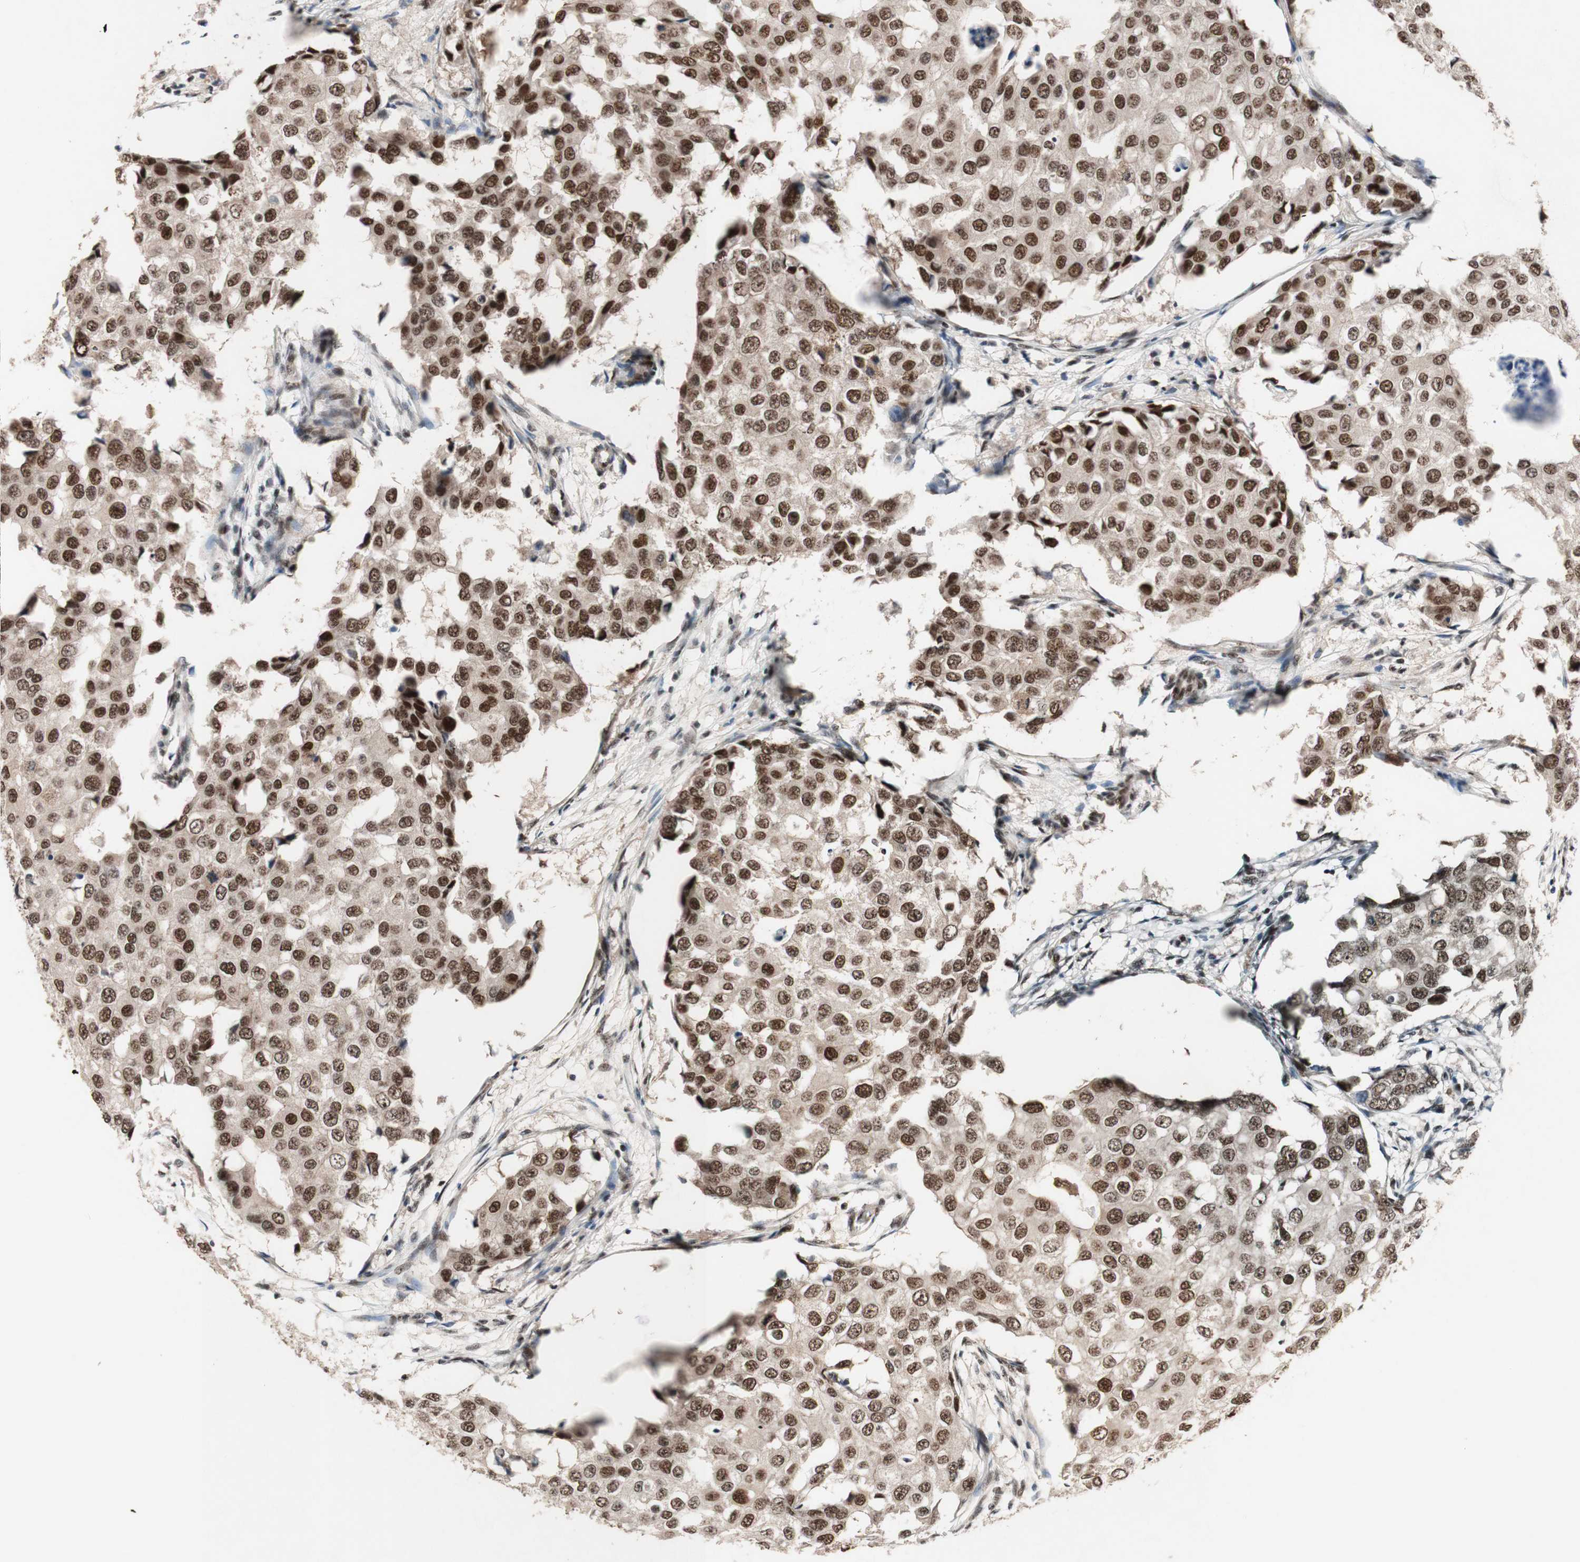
{"staining": {"intensity": "moderate", "quantity": ">75%", "location": "nuclear"}, "tissue": "breast cancer", "cell_type": "Tumor cells", "image_type": "cancer", "snomed": [{"axis": "morphology", "description": "Duct carcinoma"}, {"axis": "topography", "description": "Breast"}], "caption": "Brown immunohistochemical staining in human breast cancer exhibits moderate nuclear staining in approximately >75% of tumor cells.", "gene": "TLE1", "patient": {"sex": "female", "age": 27}}